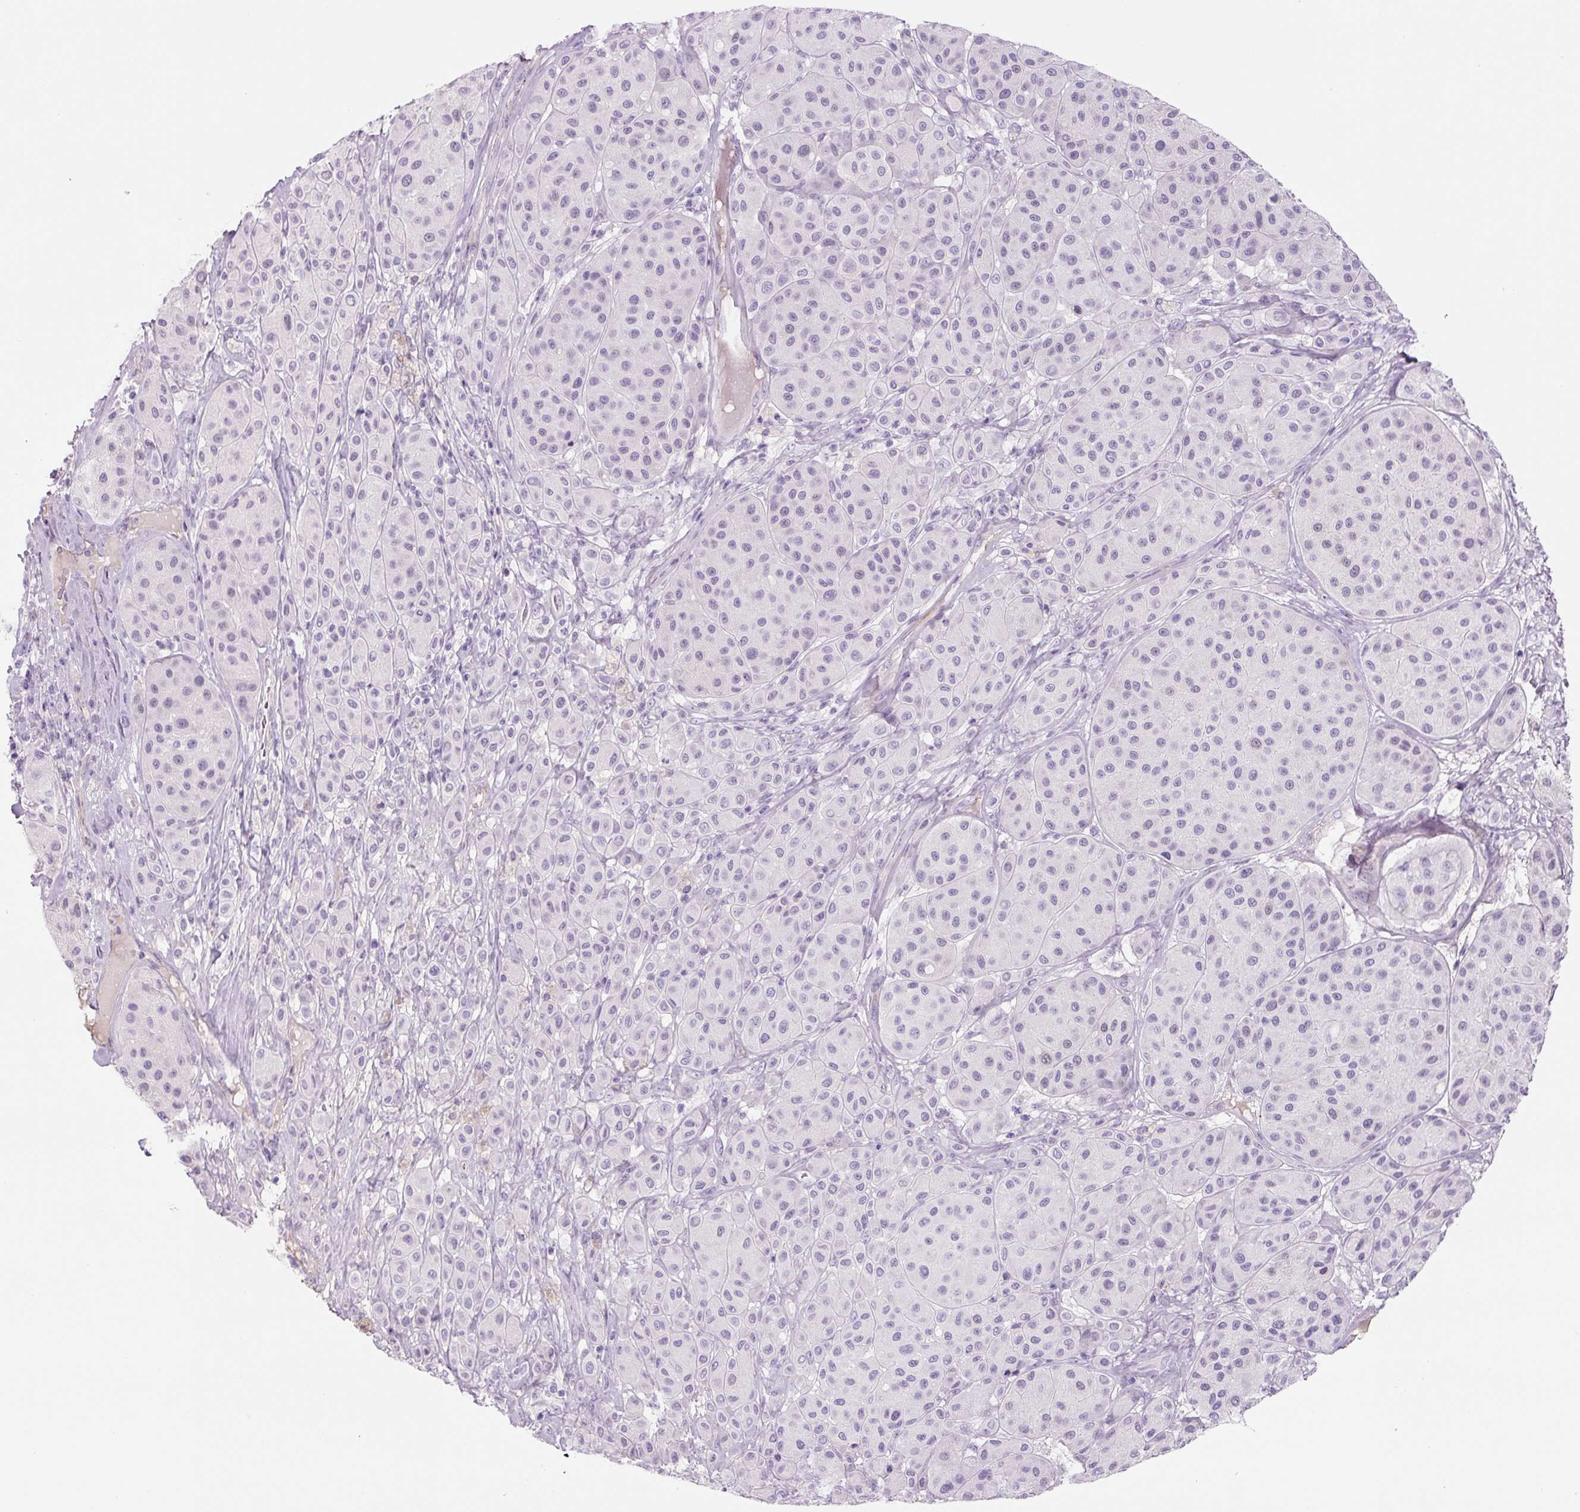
{"staining": {"intensity": "negative", "quantity": "none", "location": "none"}, "tissue": "melanoma", "cell_type": "Tumor cells", "image_type": "cancer", "snomed": [{"axis": "morphology", "description": "Malignant melanoma, Metastatic site"}, {"axis": "topography", "description": "Smooth muscle"}], "caption": "Tumor cells are negative for brown protein staining in melanoma. Nuclei are stained in blue.", "gene": "PRM1", "patient": {"sex": "male", "age": 41}}